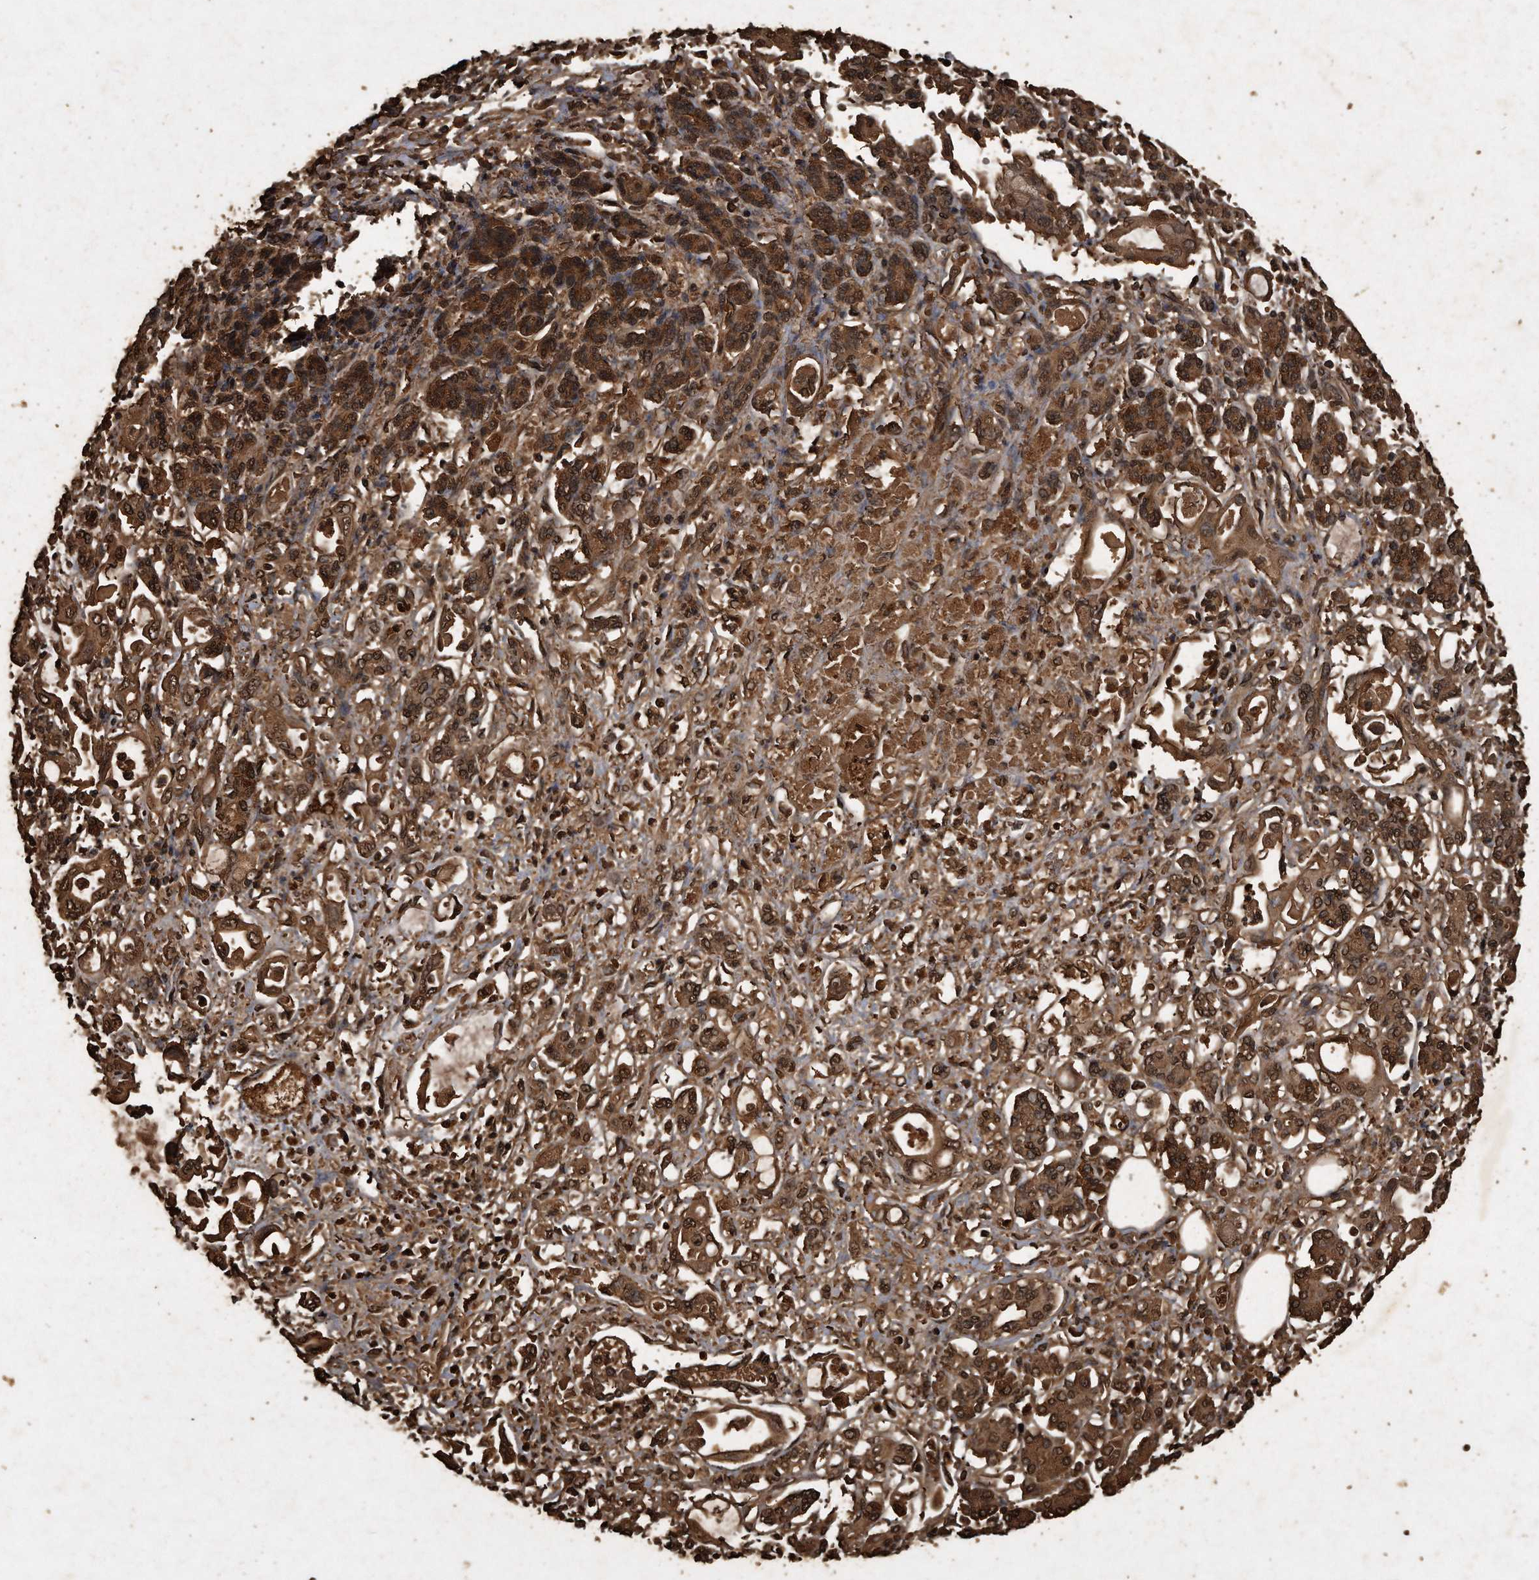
{"staining": {"intensity": "moderate", "quantity": ">75%", "location": "cytoplasmic/membranous,nuclear"}, "tissue": "pancreatic cancer", "cell_type": "Tumor cells", "image_type": "cancer", "snomed": [{"axis": "morphology", "description": "Adenocarcinoma, NOS"}, {"axis": "topography", "description": "Pancreas"}], "caption": "Pancreatic cancer (adenocarcinoma) stained for a protein (brown) reveals moderate cytoplasmic/membranous and nuclear positive staining in approximately >75% of tumor cells.", "gene": "CFLAR", "patient": {"sex": "female", "age": 57}}